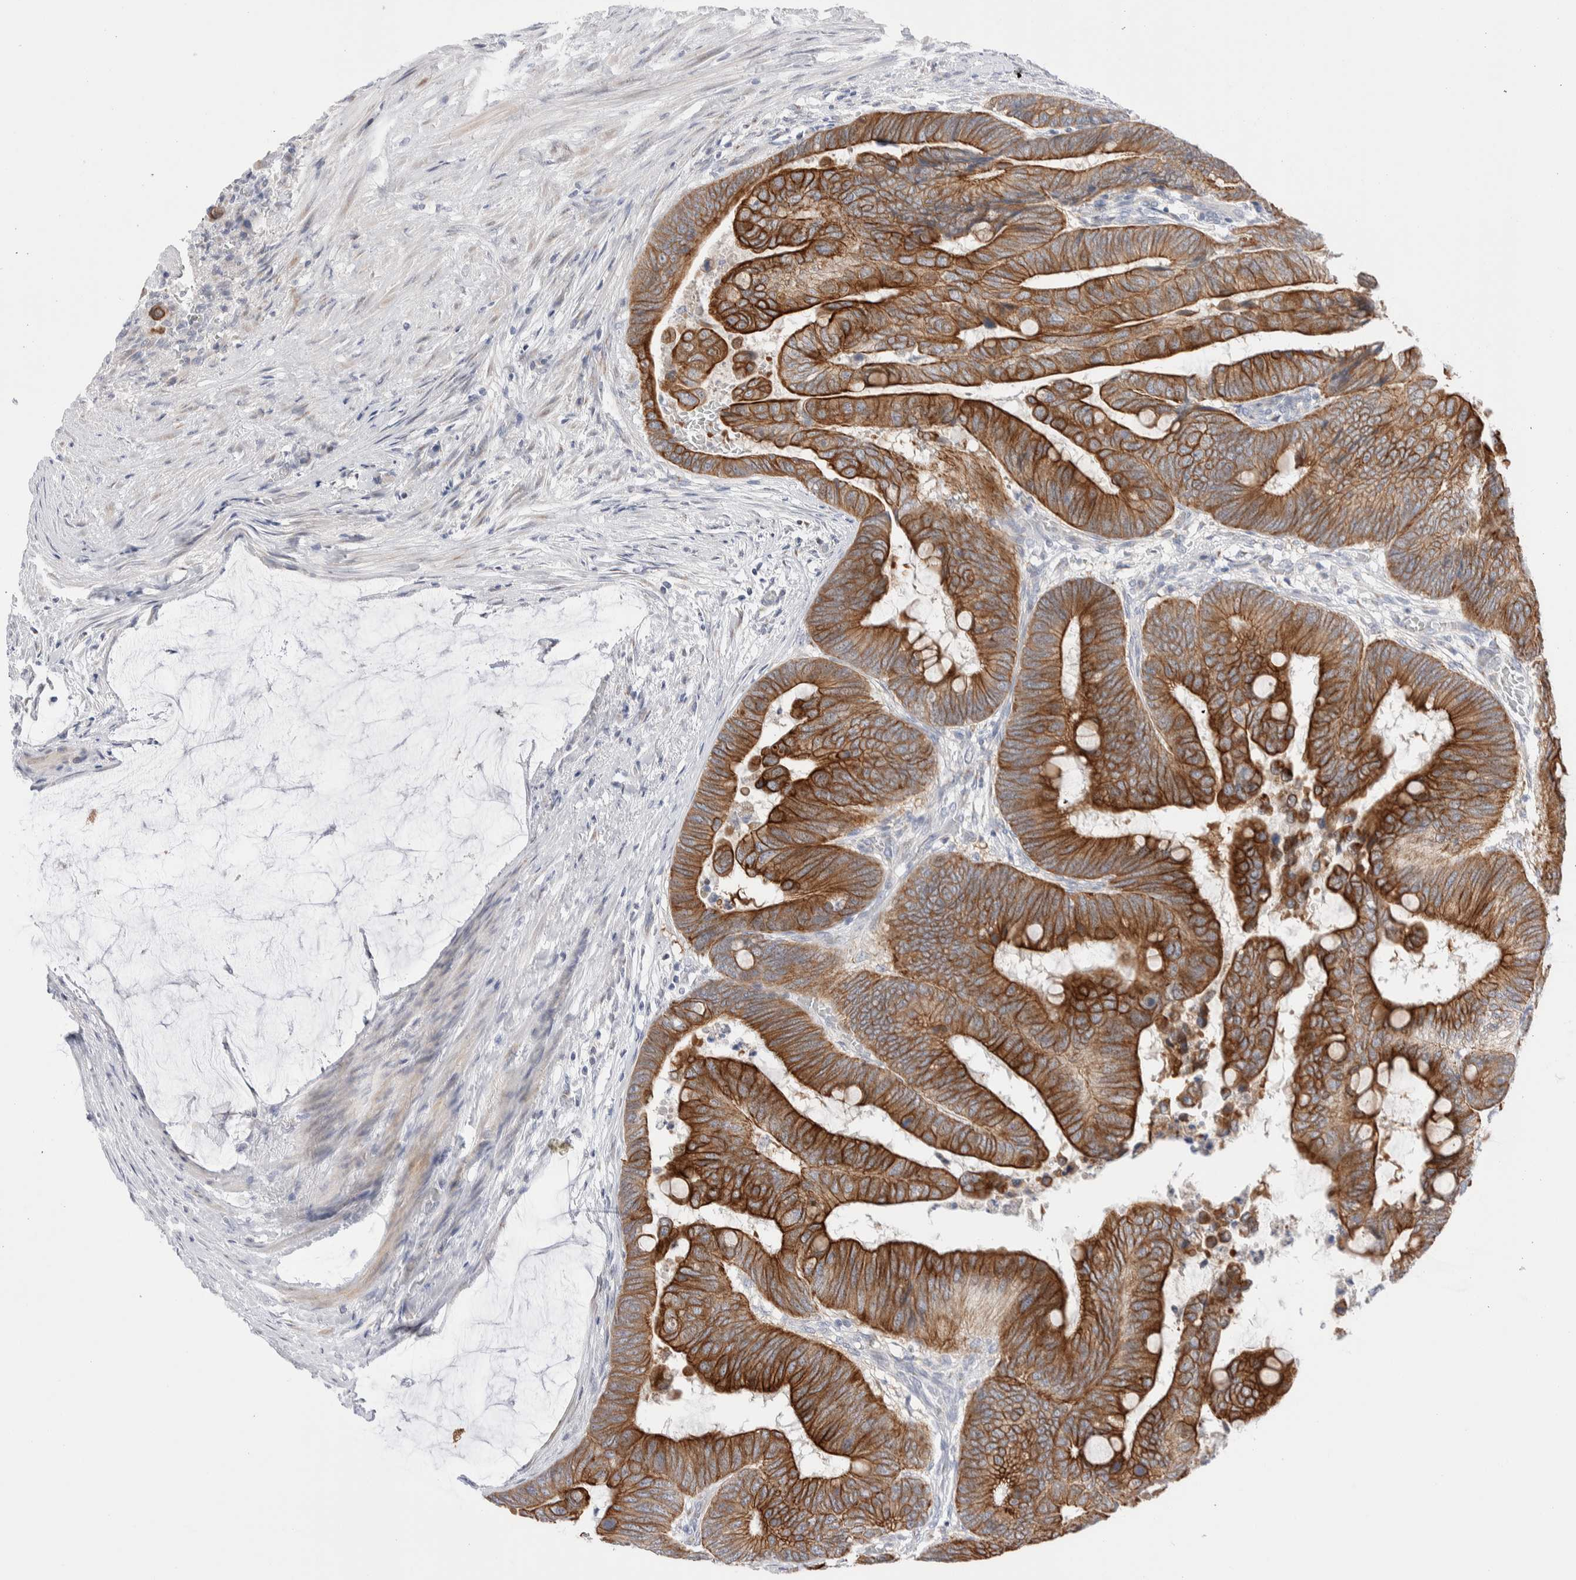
{"staining": {"intensity": "moderate", "quantity": ">75%", "location": "cytoplasmic/membranous"}, "tissue": "colorectal cancer", "cell_type": "Tumor cells", "image_type": "cancer", "snomed": [{"axis": "morphology", "description": "Normal tissue, NOS"}, {"axis": "morphology", "description": "Adenocarcinoma, NOS"}, {"axis": "topography", "description": "Rectum"}], "caption": "Immunohistochemical staining of human colorectal cancer (adenocarcinoma) demonstrates moderate cytoplasmic/membranous protein staining in about >75% of tumor cells.", "gene": "C1orf112", "patient": {"sex": "male", "age": 92}}